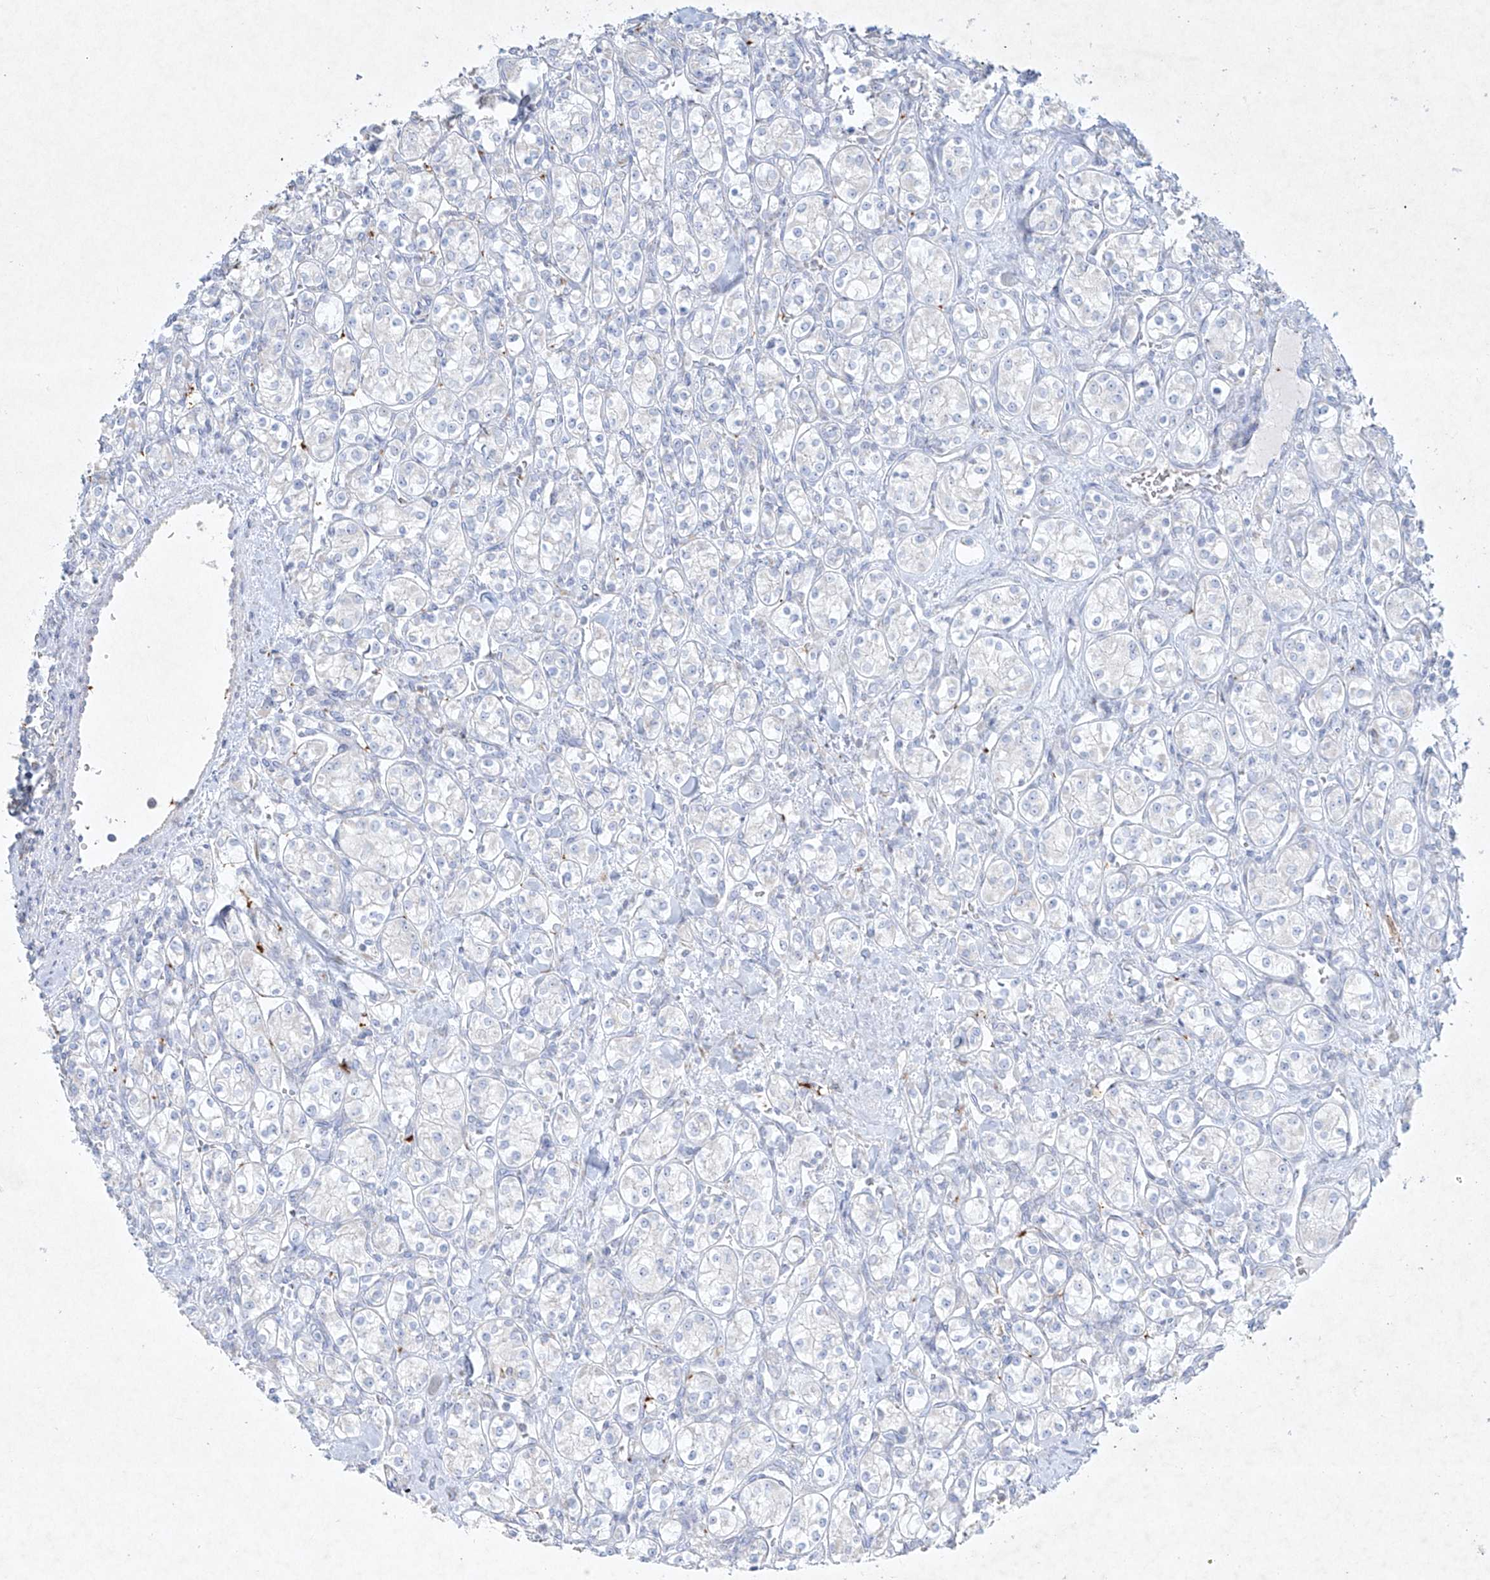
{"staining": {"intensity": "negative", "quantity": "none", "location": "none"}, "tissue": "renal cancer", "cell_type": "Tumor cells", "image_type": "cancer", "snomed": [{"axis": "morphology", "description": "Adenocarcinoma, NOS"}, {"axis": "topography", "description": "Kidney"}], "caption": "This is an IHC micrograph of human renal cancer (adenocarcinoma). There is no expression in tumor cells.", "gene": "PLEK", "patient": {"sex": "male", "age": 77}}